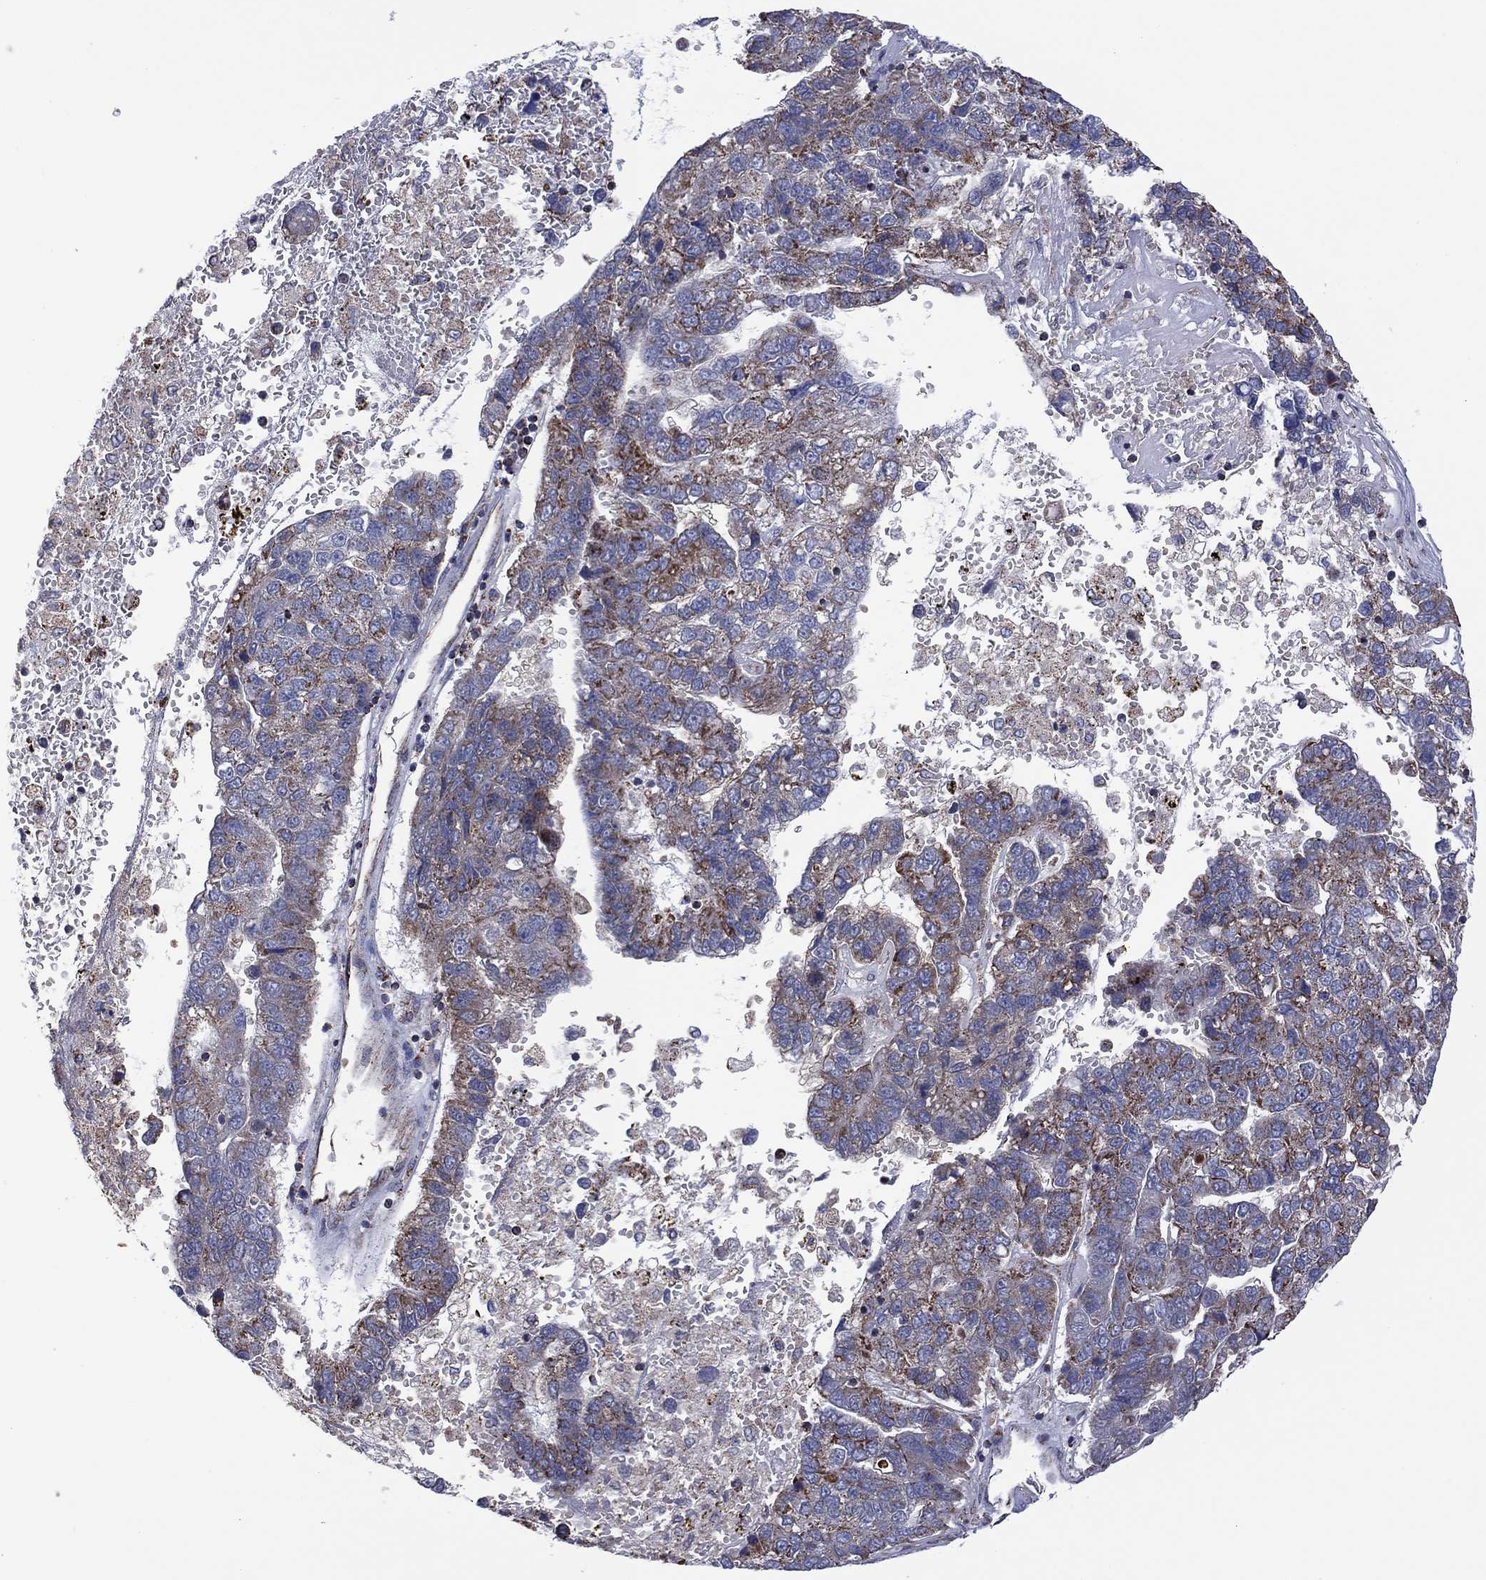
{"staining": {"intensity": "moderate", "quantity": "<25%", "location": "cytoplasmic/membranous"}, "tissue": "pancreatic cancer", "cell_type": "Tumor cells", "image_type": "cancer", "snomed": [{"axis": "morphology", "description": "Adenocarcinoma, NOS"}, {"axis": "topography", "description": "Pancreas"}], "caption": "This is a micrograph of IHC staining of pancreatic adenocarcinoma, which shows moderate staining in the cytoplasmic/membranous of tumor cells.", "gene": "PIDD1", "patient": {"sex": "female", "age": 61}}